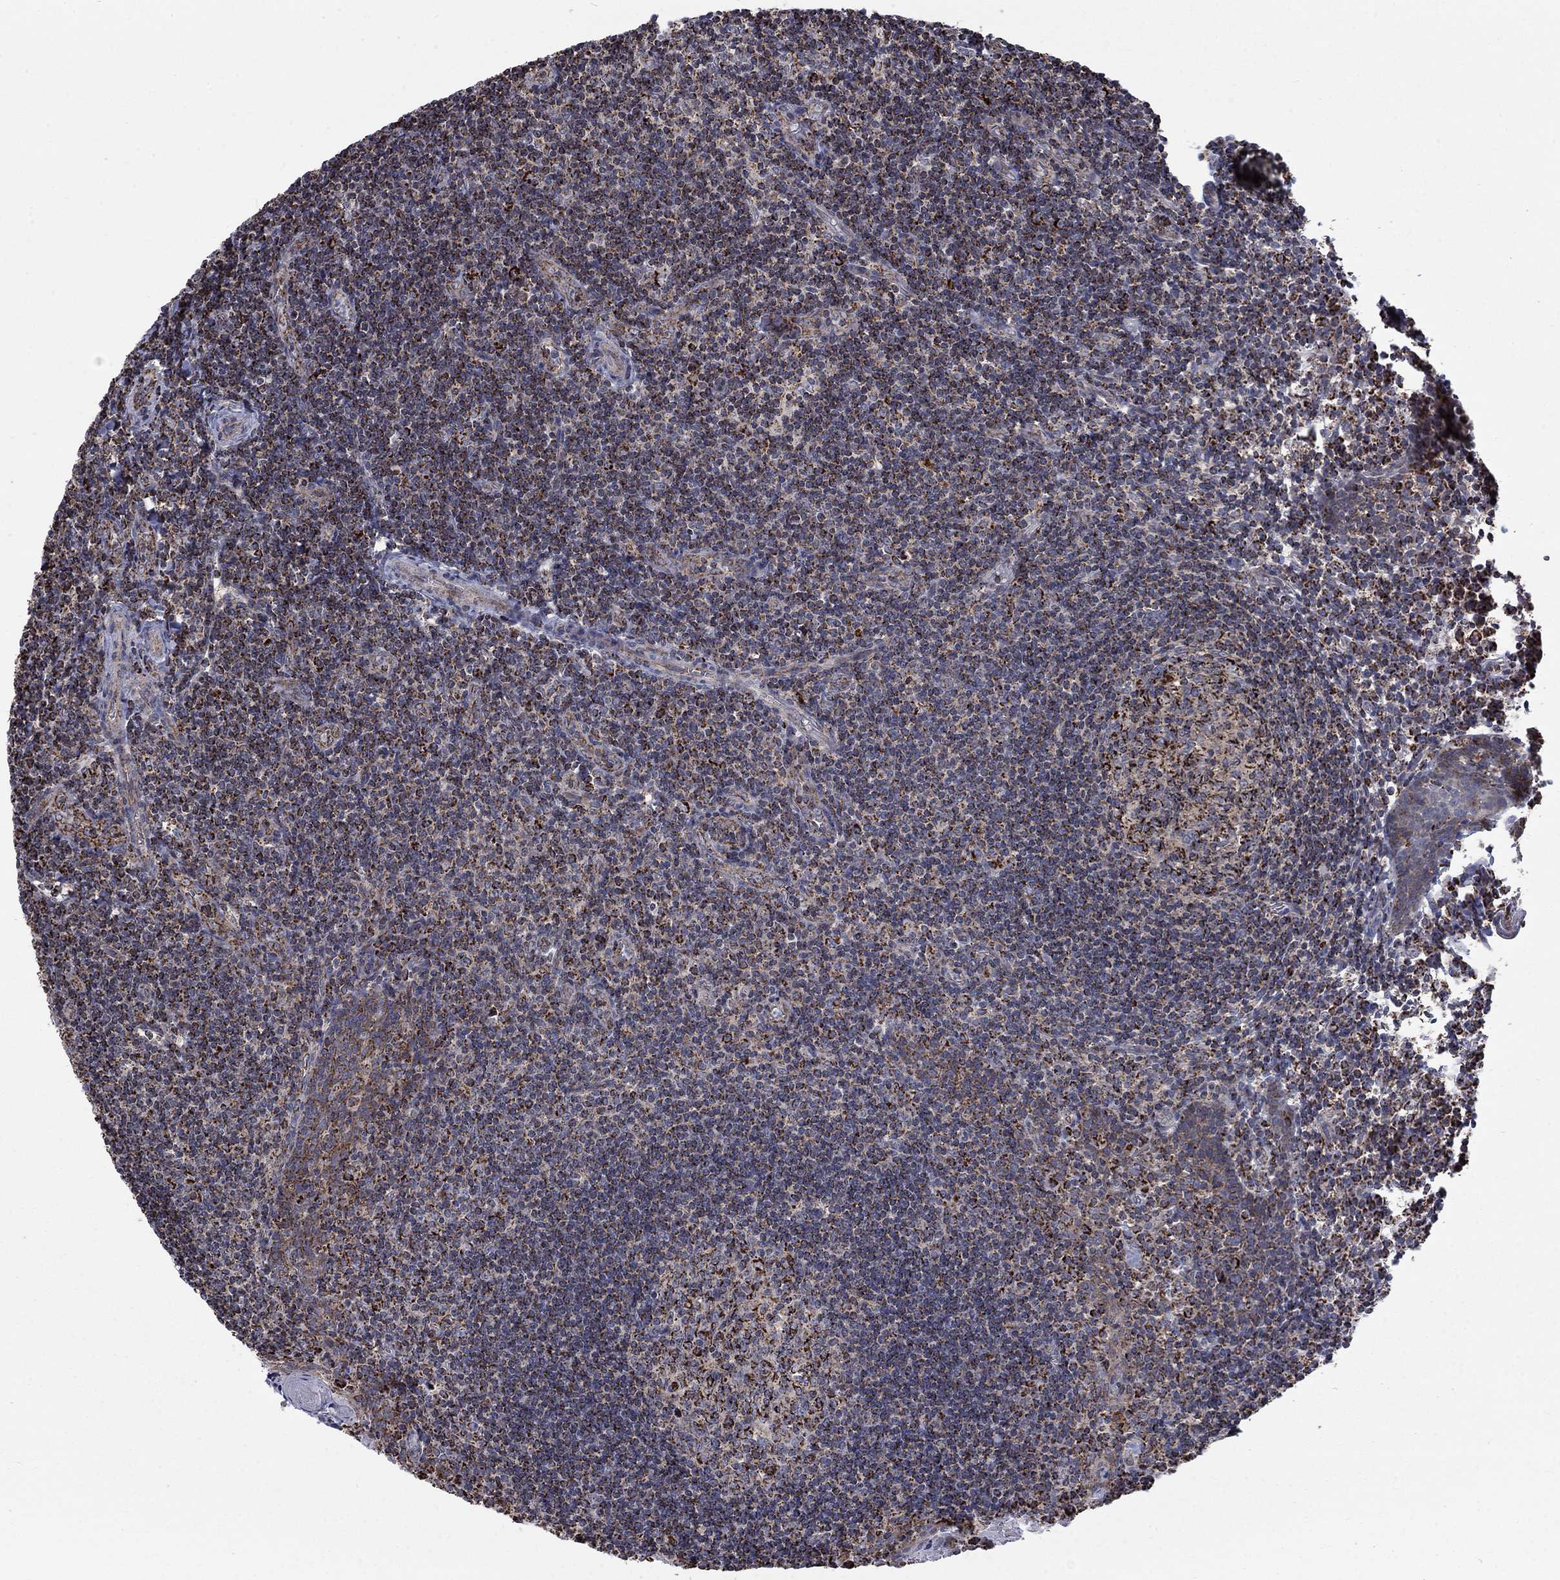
{"staining": {"intensity": "strong", "quantity": ">75%", "location": "cytoplasmic/membranous"}, "tissue": "tonsil", "cell_type": "Germinal center cells", "image_type": "normal", "snomed": [{"axis": "morphology", "description": "Normal tissue, NOS"}, {"axis": "morphology", "description": "Inflammation, NOS"}, {"axis": "topography", "description": "Tonsil"}], "caption": "A histopathology image showing strong cytoplasmic/membranous staining in about >75% of germinal center cells in normal tonsil, as visualized by brown immunohistochemical staining.", "gene": "MOAP1", "patient": {"sex": "female", "age": 31}}